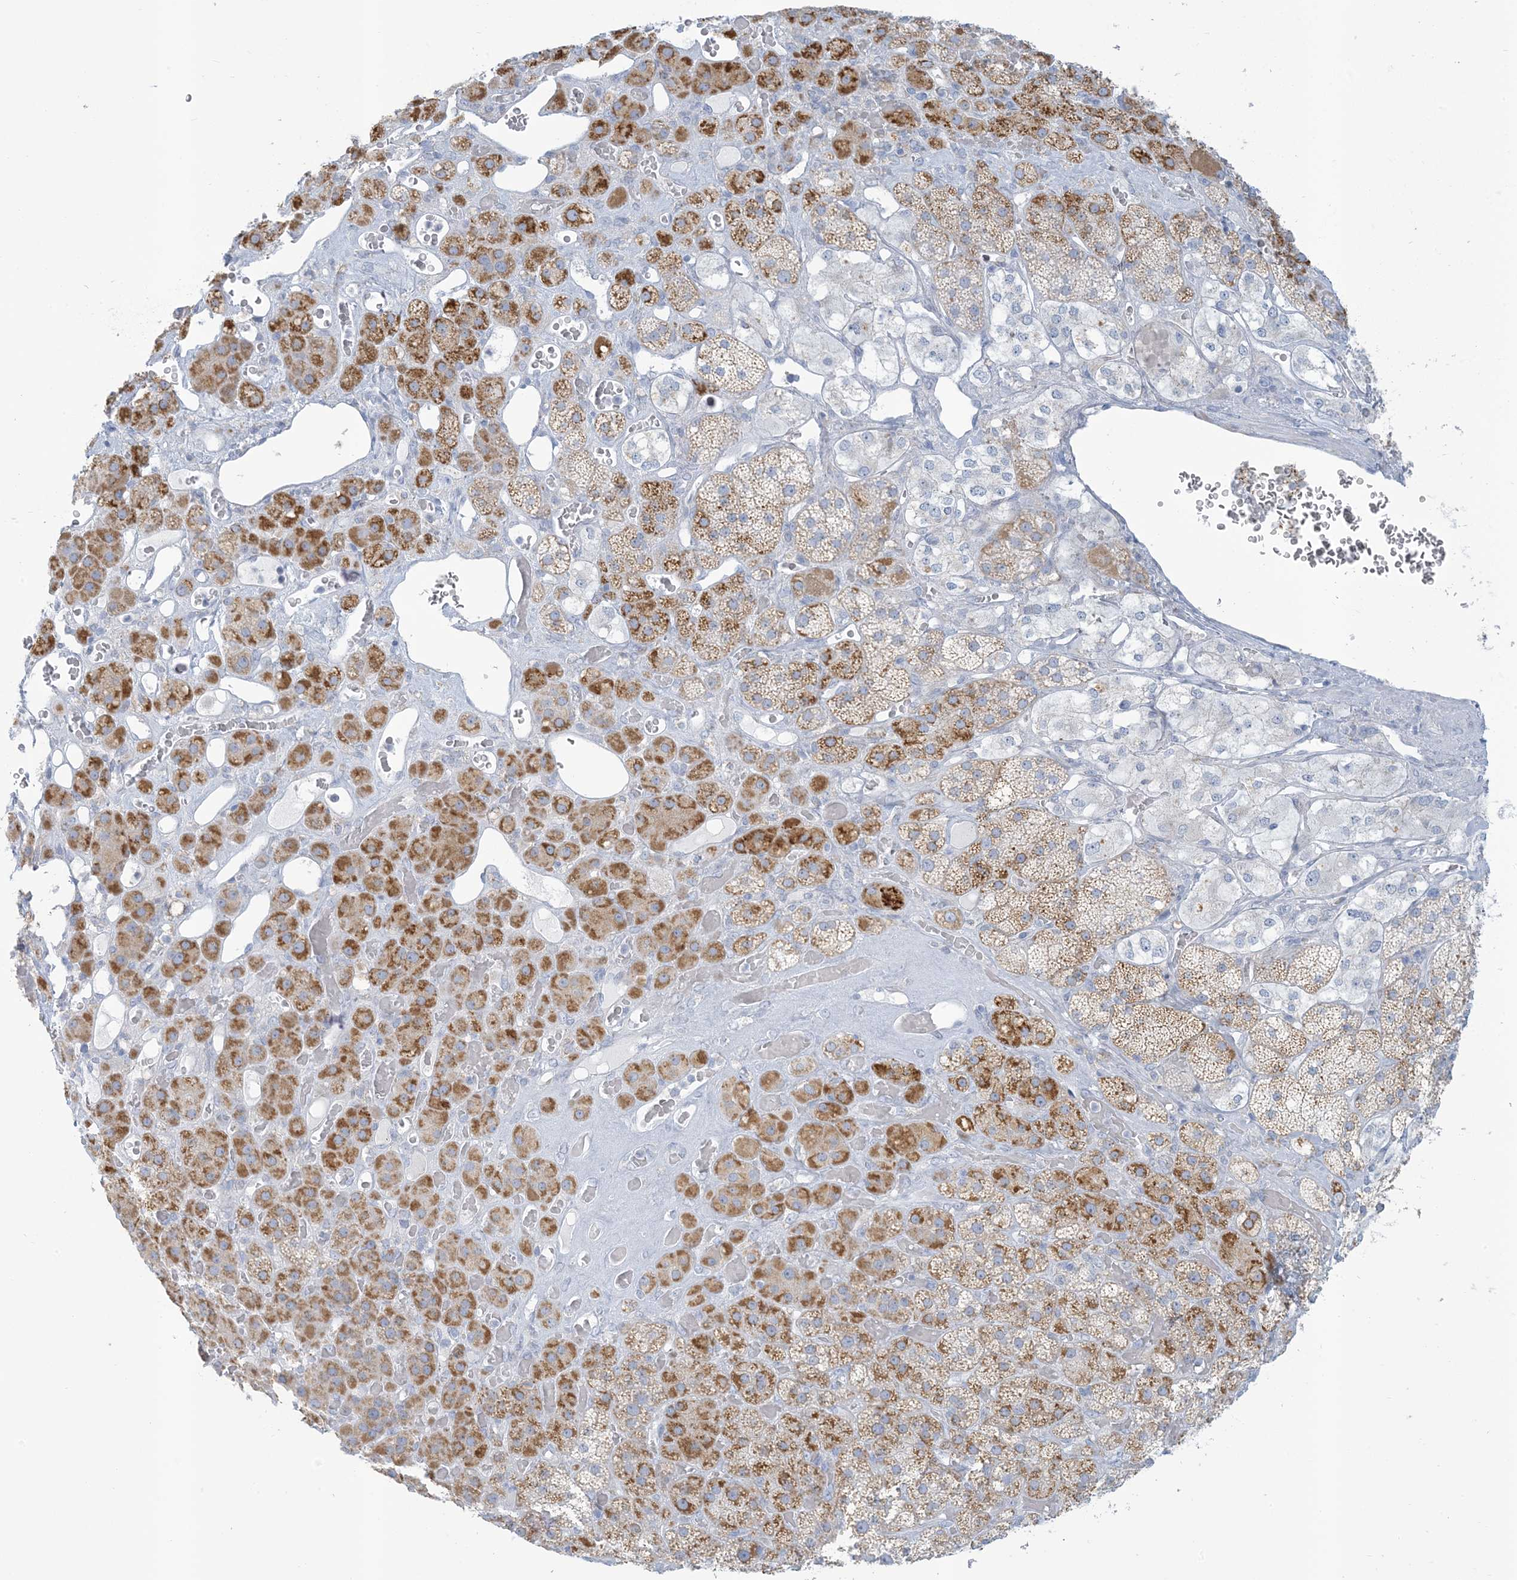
{"staining": {"intensity": "moderate", "quantity": ">75%", "location": "cytoplasmic/membranous"}, "tissue": "adrenal gland", "cell_type": "Glandular cells", "image_type": "normal", "snomed": [{"axis": "morphology", "description": "Normal tissue, NOS"}, {"axis": "topography", "description": "Adrenal gland"}], "caption": "Immunohistochemical staining of unremarkable human adrenal gland demonstrates medium levels of moderate cytoplasmic/membranous staining in approximately >75% of glandular cells.", "gene": "ZDHHC4", "patient": {"sex": "male", "age": 57}}